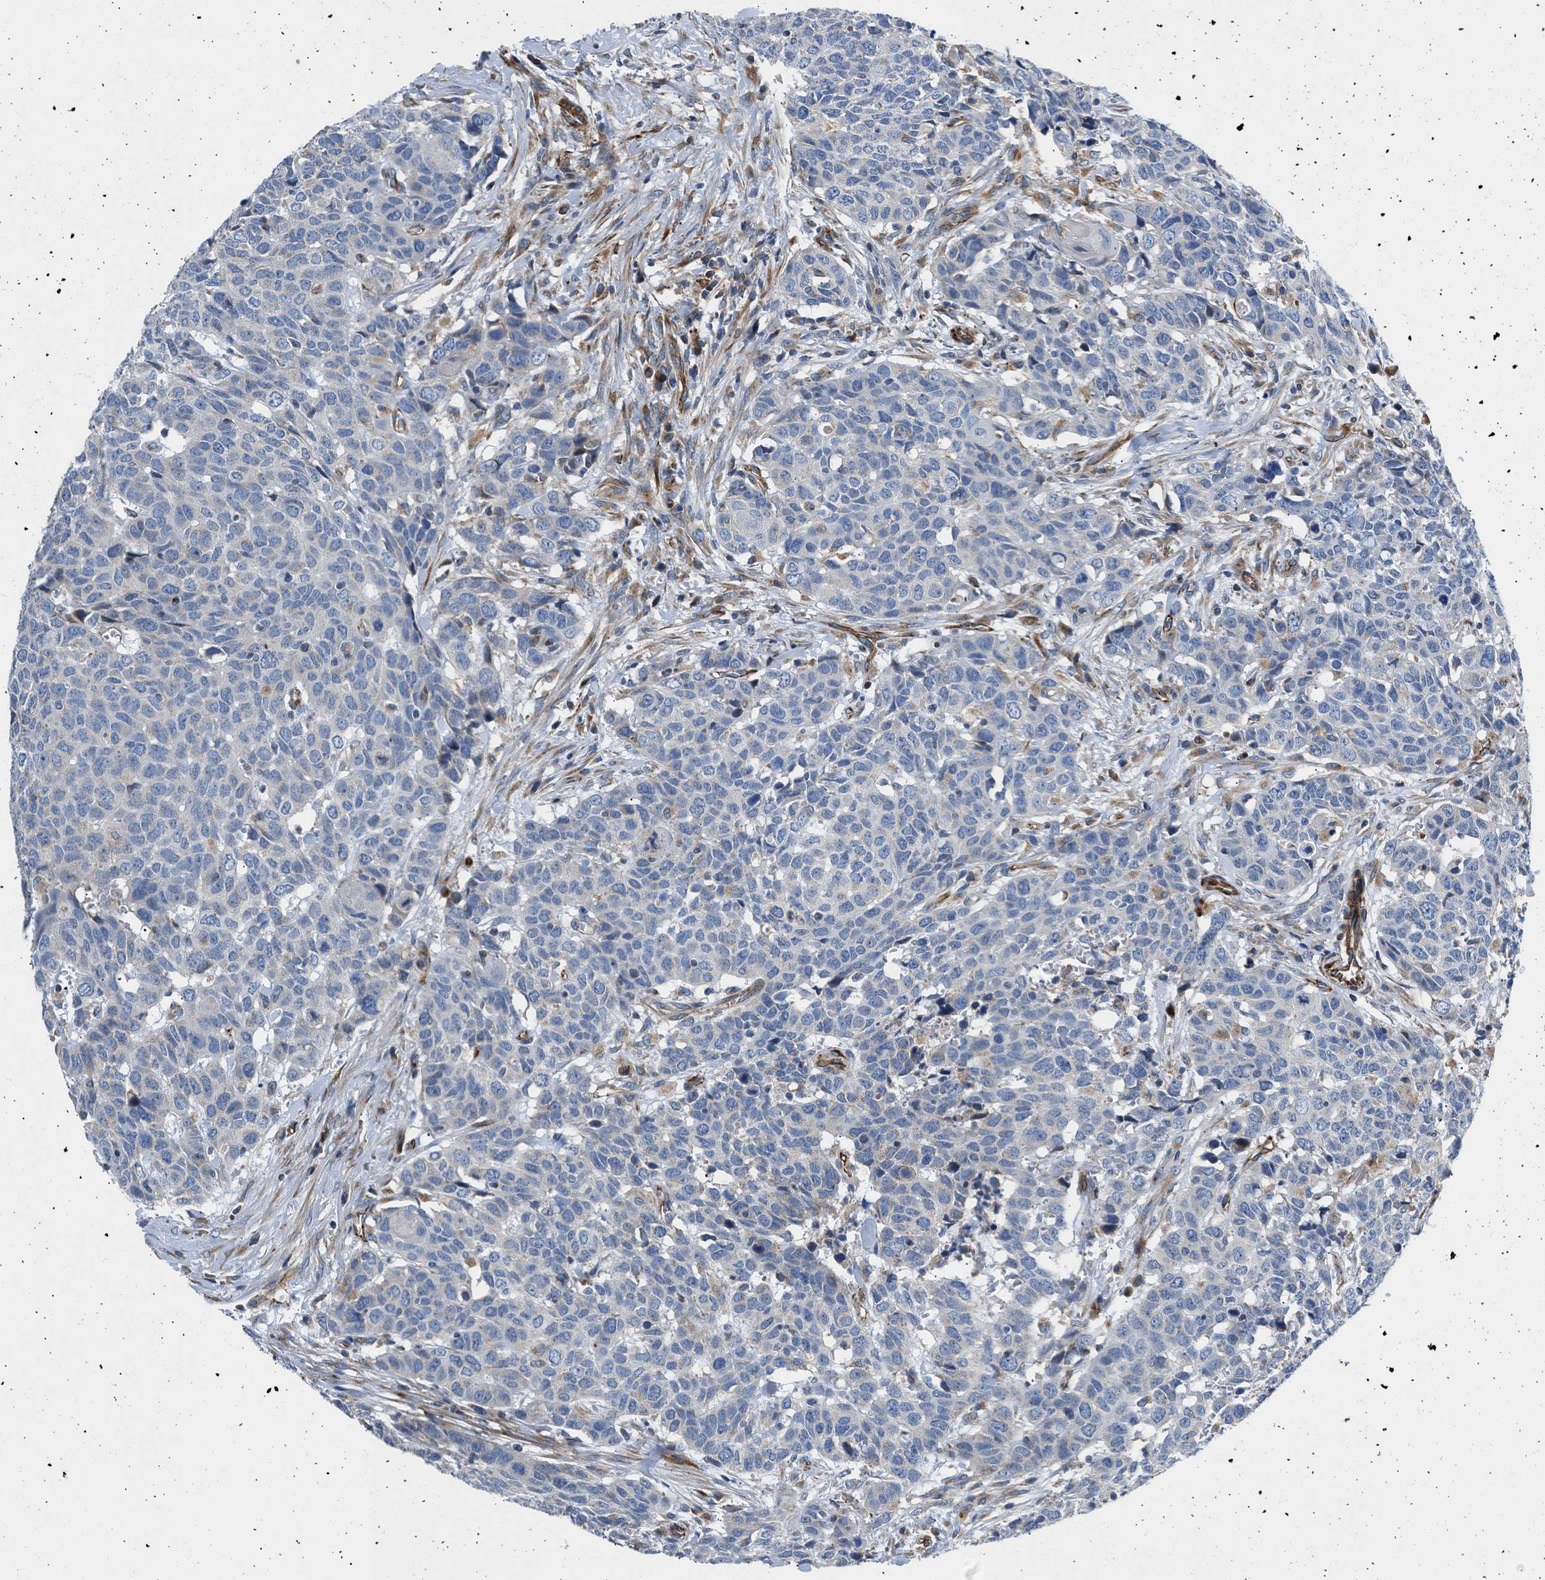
{"staining": {"intensity": "negative", "quantity": "none", "location": "none"}, "tissue": "head and neck cancer", "cell_type": "Tumor cells", "image_type": "cancer", "snomed": [{"axis": "morphology", "description": "Squamous cell carcinoma, NOS"}, {"axis": "topography", "description": "Head-Neck"}], "caption": "Histopathology image shows no significant protein expression in tumor cells of squamous cell carcinoma (head and neck).", "gene": "ULK4", "patient": {"sex": "male", "age": 66}}